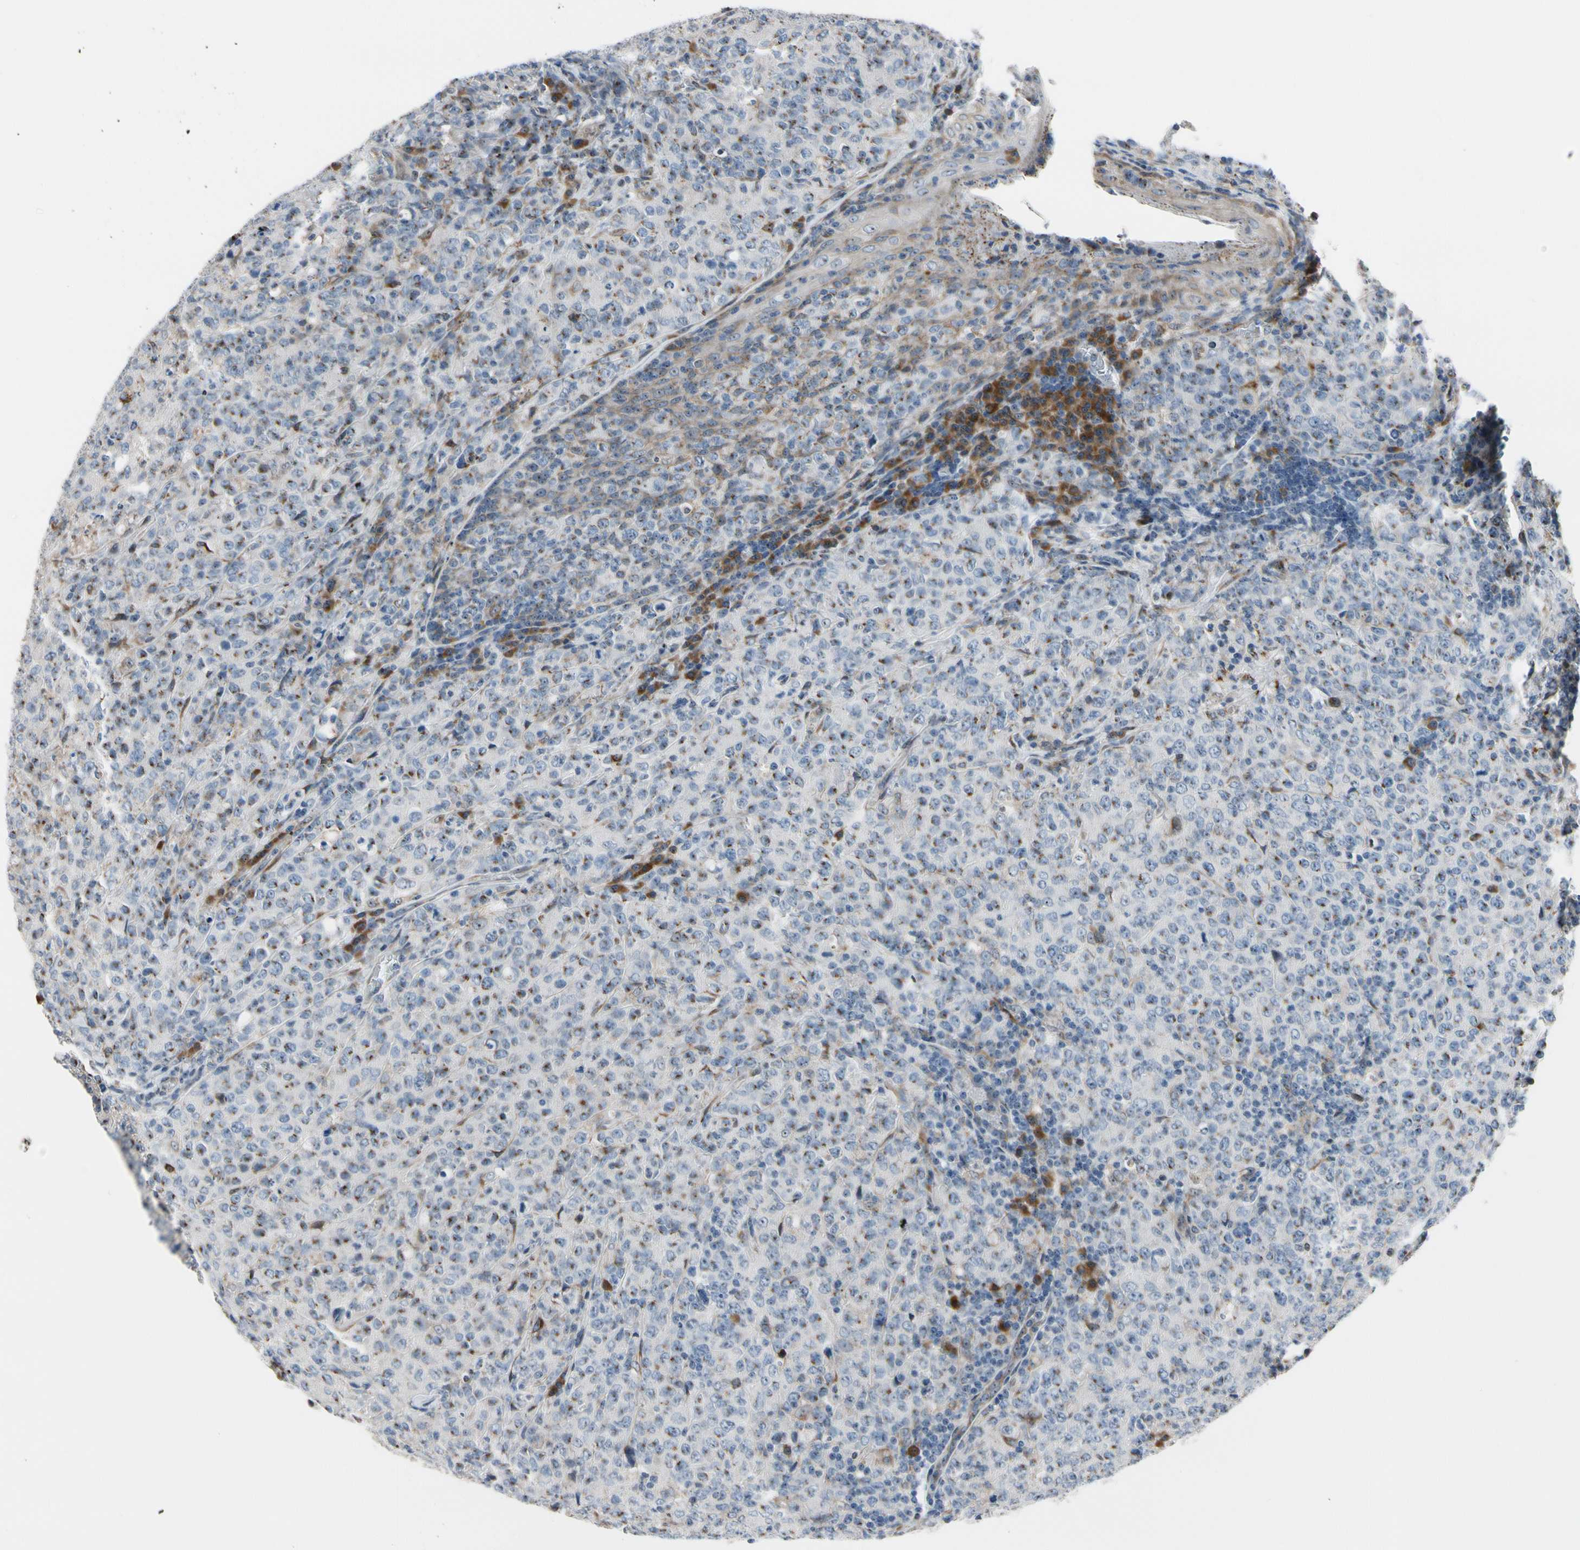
{"staining": {"intensity": "moderate", "quantity": ">75%", "location": "cytoplasmic/membranous"}, "tissue": "lymphoma", "cell_type": "Tumor cells", "image_type": "cancer", "snomed": [{"axis": "morphology", "description": "Malignant lymphoma, non-Hodgkin's type, High grade"}, {"axis": "topography", "description": "Tonsil"}], "caption": "Tumor cells display moderate cytoplasmic/membranous staining in approximately >75% of cells in malignant lymphoma, non-Hodgkin's type (high-grade). The staining was performed using DAB, with brown indicating positive protein expression. Nuclei are stained blue with hematoxylin.", "gene": "TMED7", "patient": {"sex": "female", "age": 36}}